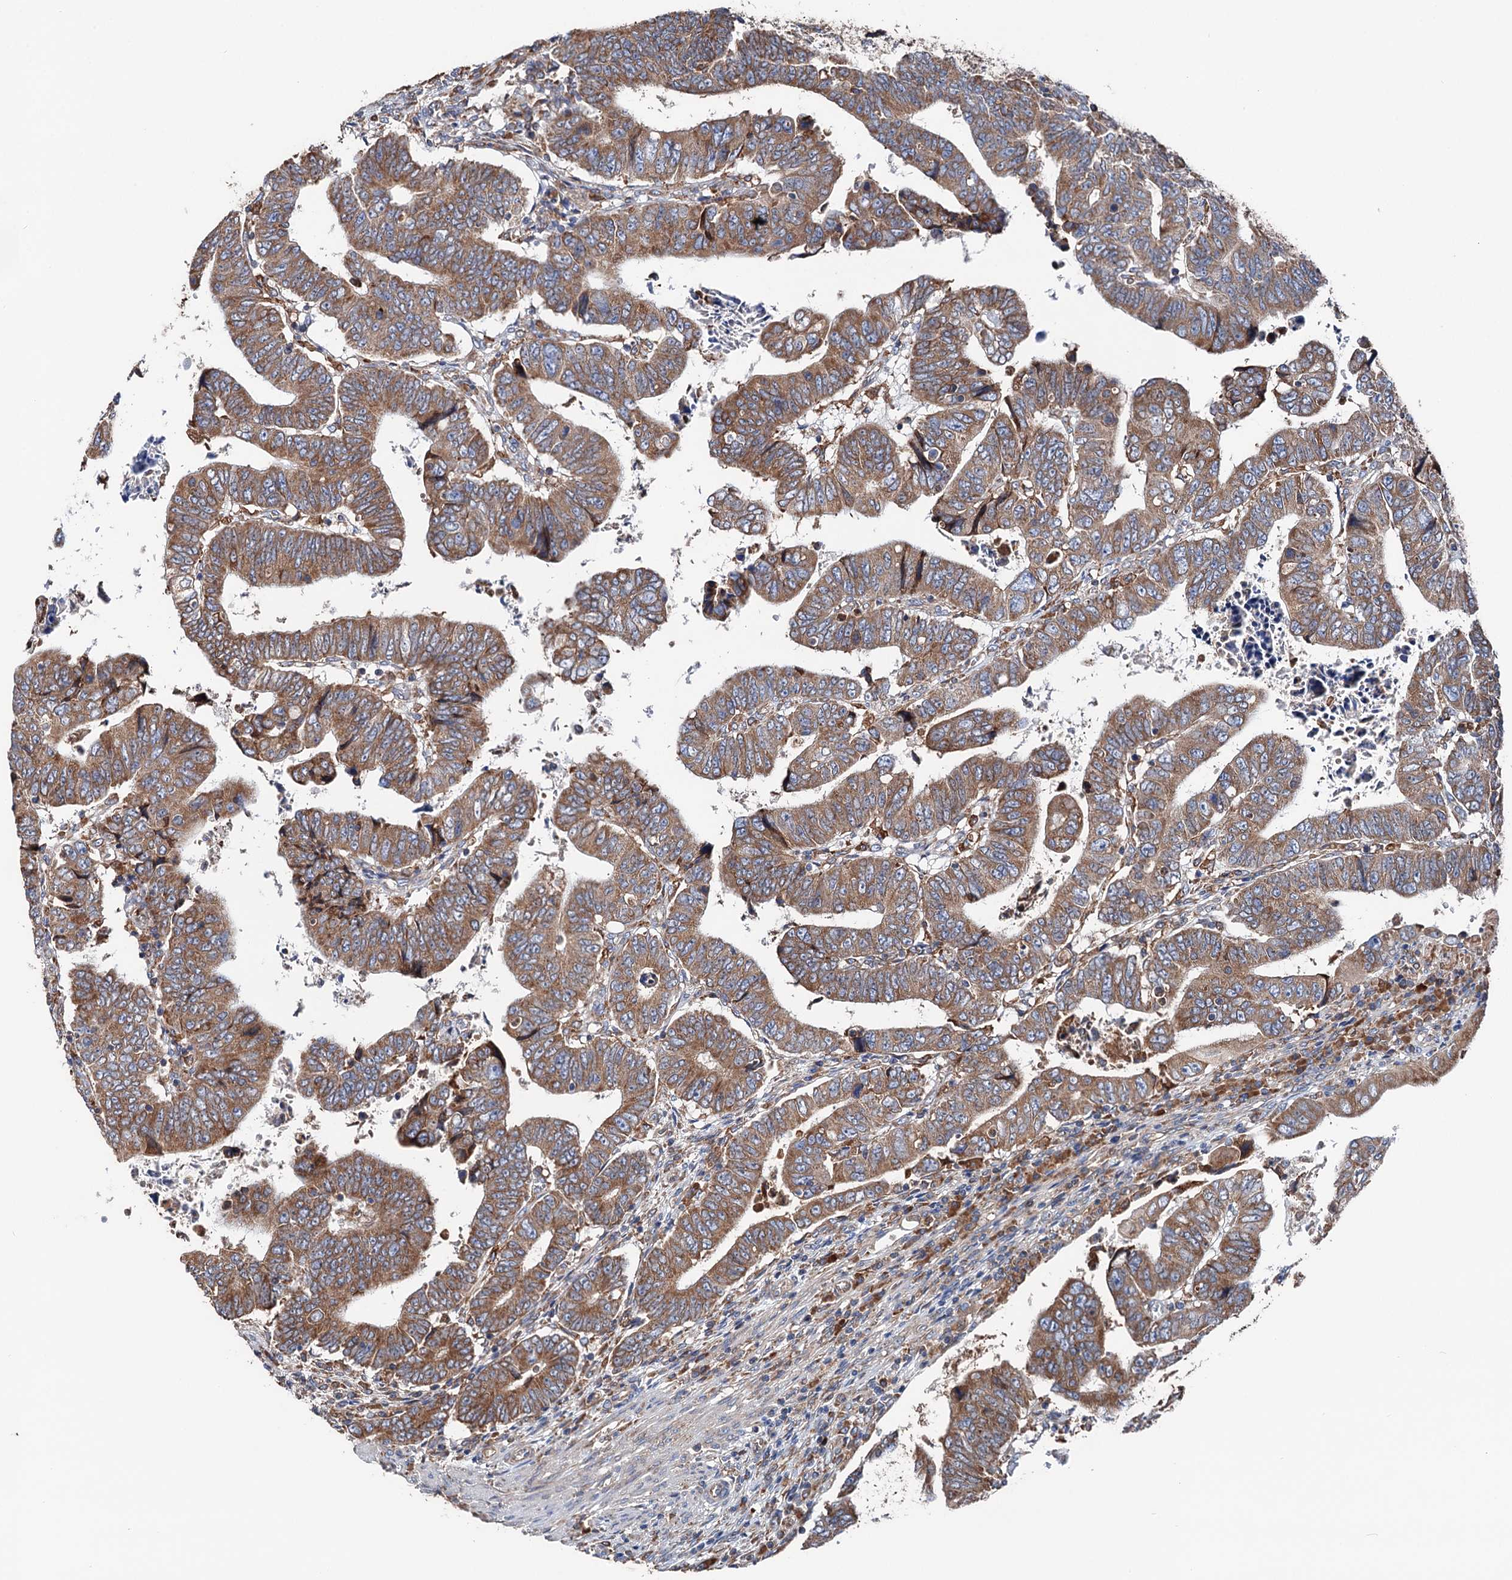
{"staining": {"intensity": "moderate", "quantity": ">75%", "location": "cytoplasmic/membranous"}, "tissue": "colorectal cancer", "cell_type": "Tumor cells", "image_type": "cancer", "snomed": [{"axis": "morphology", "description": "Normal tissue, NOS"}, {"axis": "morphology", "description": "Adenocarcinoma, NOS"}, {"axis": "topography", "description": "Rectum"}], "caption": "Immunohistochemistry staining of colorectal adenocarcinoma, which shows medium levels of moderate cytoplasmic/membranous staining in about >75% of tumor cells indicating moderate cytoplasmic/membranous protein expression. The staining was performed using DAB (brown) for protein detection and nuclei were counterstained in hematoxylin (blue).", "gene": "ERP29", "patient": {"sex": "female", "age": 65}}